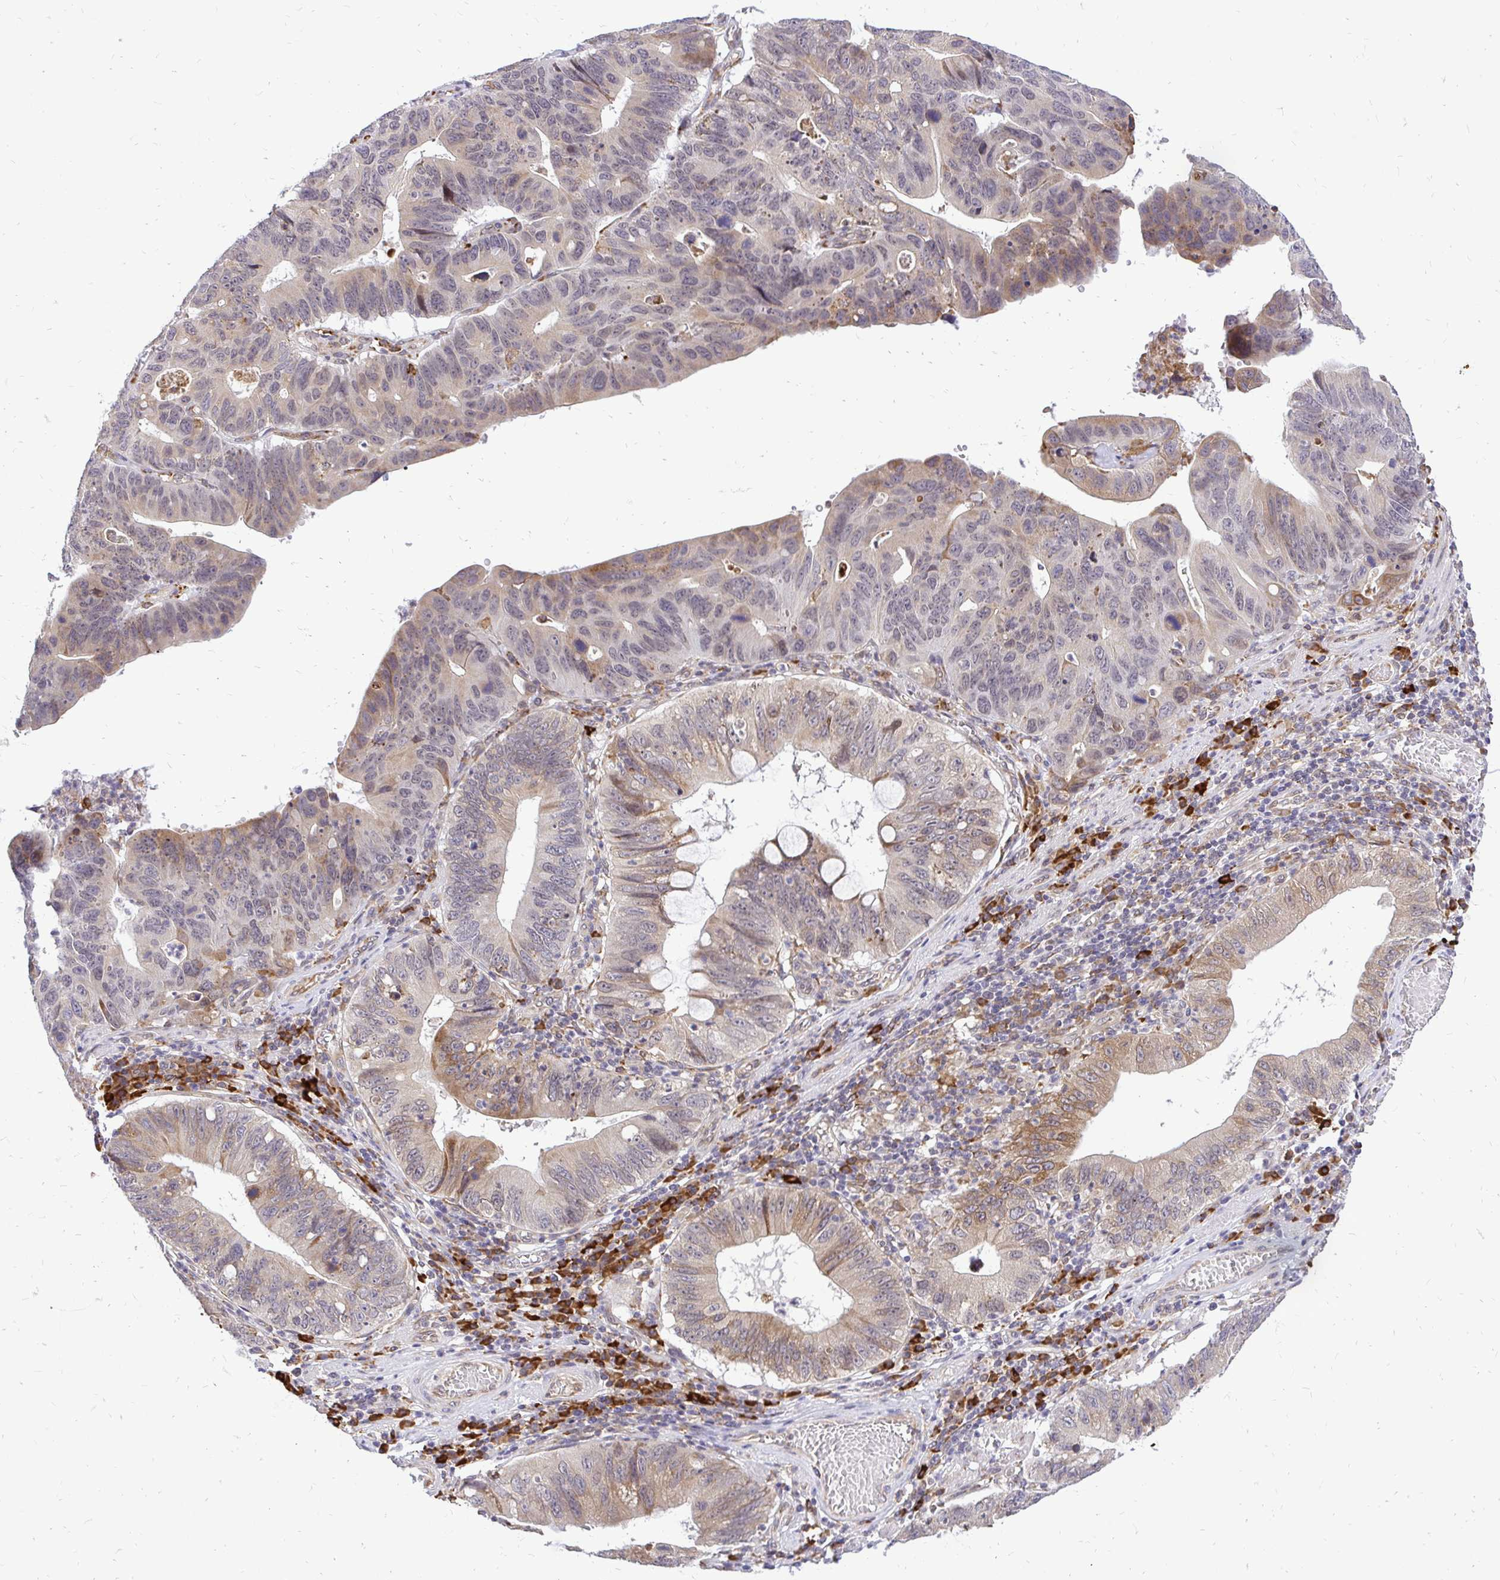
{"staining": {"intensity": "moderate", "quantity": "<25%", "location": "cytoplasmic/membranous"}, "tissue": "stomach cancer", "cell_type": "Tumor cells", "image_type": "cancer", "snomed": [{"axis": "morphology", "description": "Adenocarcinoma, NOS"}, {"axis": "topography", "description": "Stomach"}], "caption": "Immunohistochemical staining of adenocarcinoma (stomach) demonstrates low levels of moderate cytoplasmic/membranous positivity in approximately <25% of tumor cells. Using DAB (brown) and hematoxylin (blue) stains, captured at high magnification using brightfield microscopy.", "gene": "NAALAD2", "patient": {"sex": "male", "age": 59}}